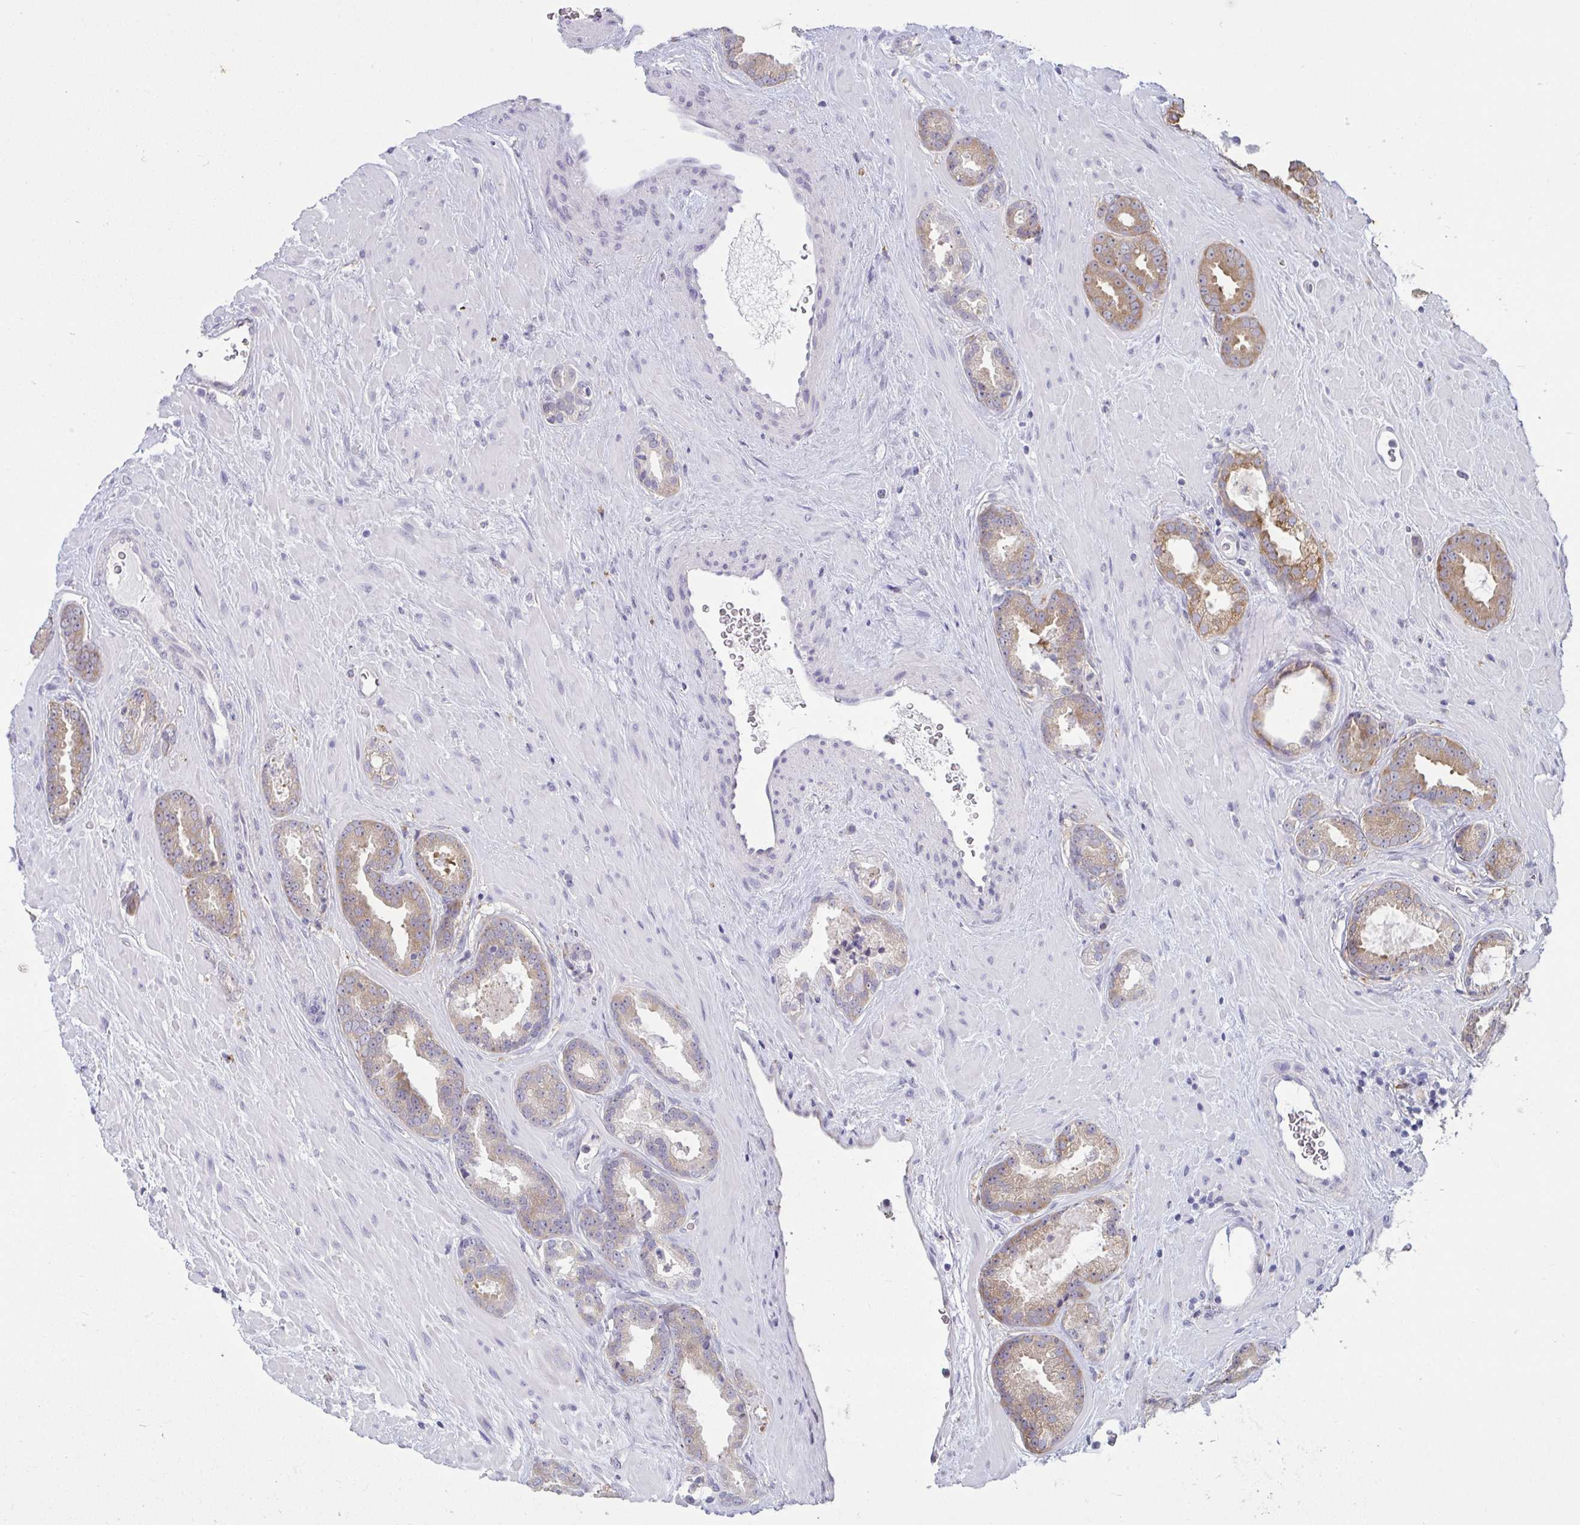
{"staining": {"intensity": "moderate", "quantity": ">75%", "location": "cytoplasmic/membranous"}, "tissue": "prostate cancer", "cell_type": "Tumor cells", "image_type": "cancer", "snomed": [{"axis": "morphology", "description": "Adenocarcinoma, Low grade"}, {"axis": "topography", "description": "Prostate"}], "caption": "Moderate cytoplasmic/membranous positivity is identified in approximately >75% of tumor cells in adenocarcinoma (low-grade) (prostate). Using DAB (3,3'-diaminobenzidine) (brown) and hematoxylin (blue) stains, captured at high magnification using brightfield microscopy.", "gene": "TBC1D4", "patient": {"sex": "male", "age": 62}}